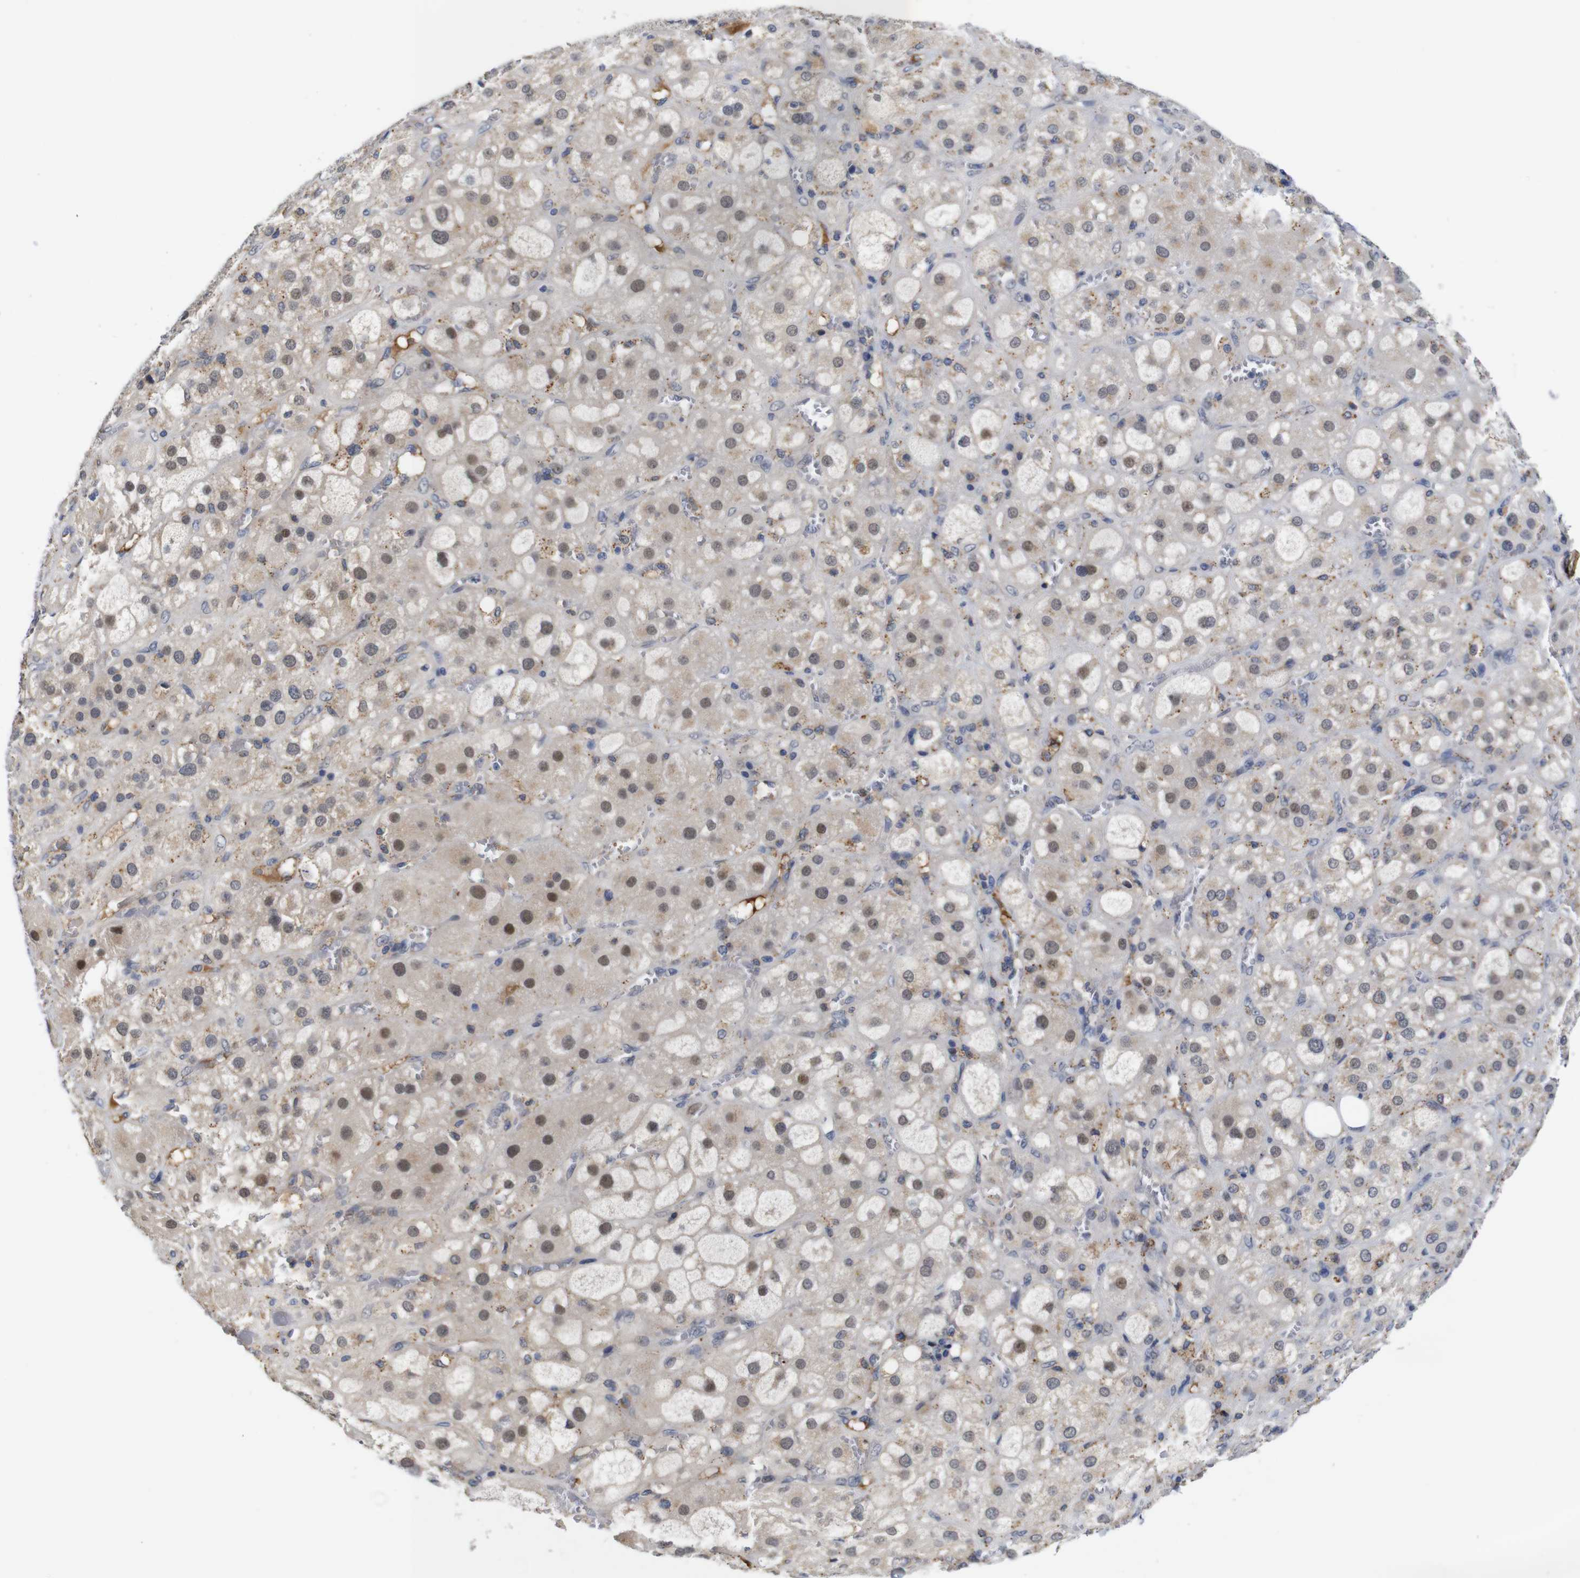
{"staining": {"intensity": "weak", "quantity": "25%-75%", "location": "cytoplasmic/membranous,nuclear"}, "tissue": "adrenal gland", "cell_type": "Glandular cells", "image_type": "normal", "snomed": [{"axis": "morphology", "description": "Normal tissue, NOS"}, {"axis": "topography", "description": "Adrenal gland"}], "caption": "High-power microscopy captured an immunohistochemistry (IHC) image of normal adrenal gland, revealing weak cytoplasmic/membranous,nuclear positivity in about 25%-75% of glandular cells.", "gene": "FURIN", "patient": {"sex": "female", "age": 47}}